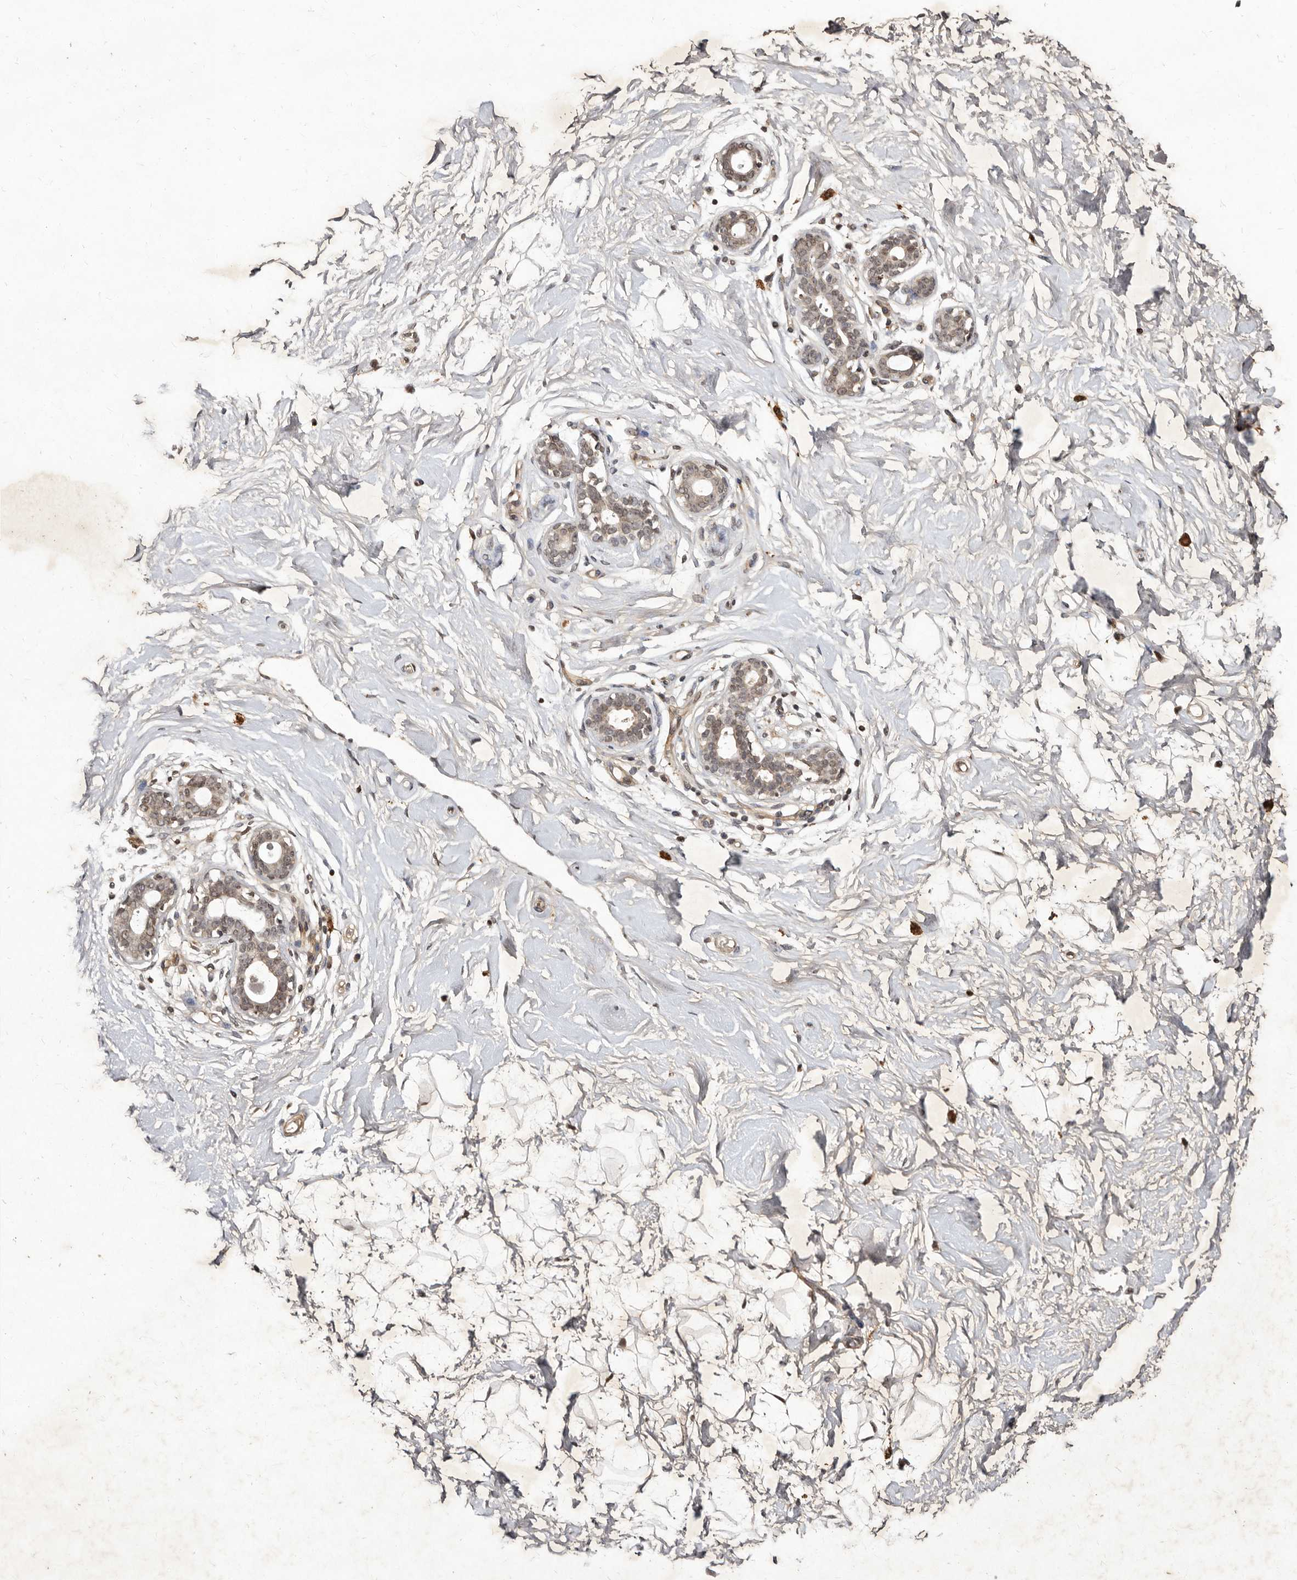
{"staining": {"intensity": "weak", "quantity": ">75%", "location": "cytoplasmic/membranous"}, "tissue": "breast", "cell_type": "Adipocytes", "image_type": "normal", "snomed": [{"axis": "morphology", "description": "Normal tissue, NOS"}, {"axis": "morphology", "description": "Adenoma, NOS"}, {"axis": "topography", "description": "Breast"}], "caption": "Breast stained with DAB immunohistochemistry shows low levels of weak cytoplasmic/membranous positivity in approximately >75% of adipocytes.", "gene": "LCORL", "patient": {"sex": "female", "age": 23}}